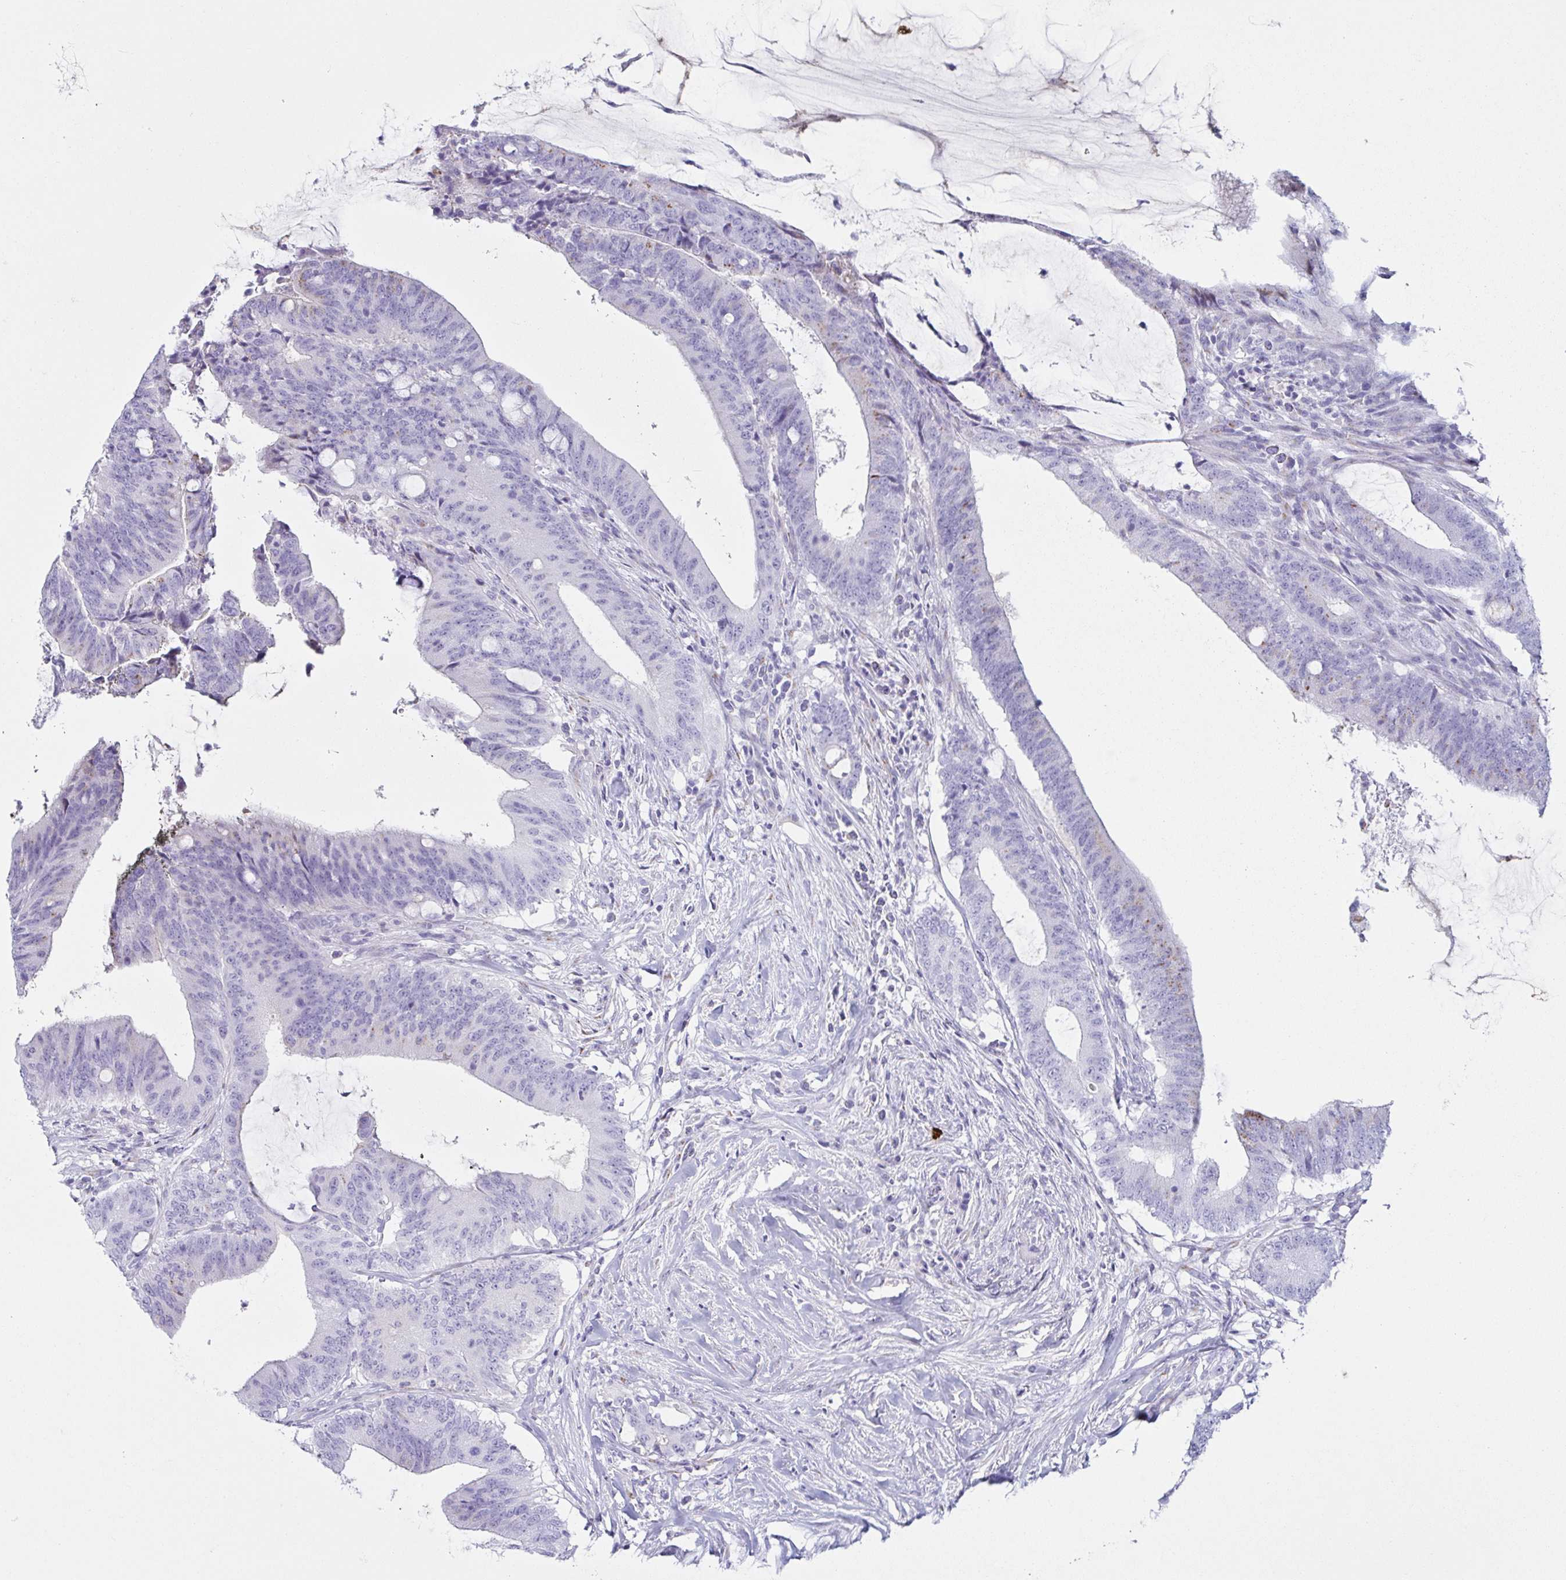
{"staining": {"intensity": "weak", "quantity": "<25%", "location": "cytoplasmic/membranous"}, "tissue": "colorectal cancer", "cell_type": "Tumor cells", "image_type": "cancer", "snomed": [{"axis": "morphology", "description": "Adenocarcinoma, NOS"}, {"axis": "topography", "description": "Colon"}], "caption": "Immunohistochemistry (IHC) histopathology image of human colorectal cancer (adenocarcinoma) stained for a protein (brown), which reveals no staining in tumor cells. (DAB (3,3'-diaminobenzidine) immunohistochemistry, high magnification).", "gene": "LDLRAD1", "patient": {"sex": "female", "age": 43}}